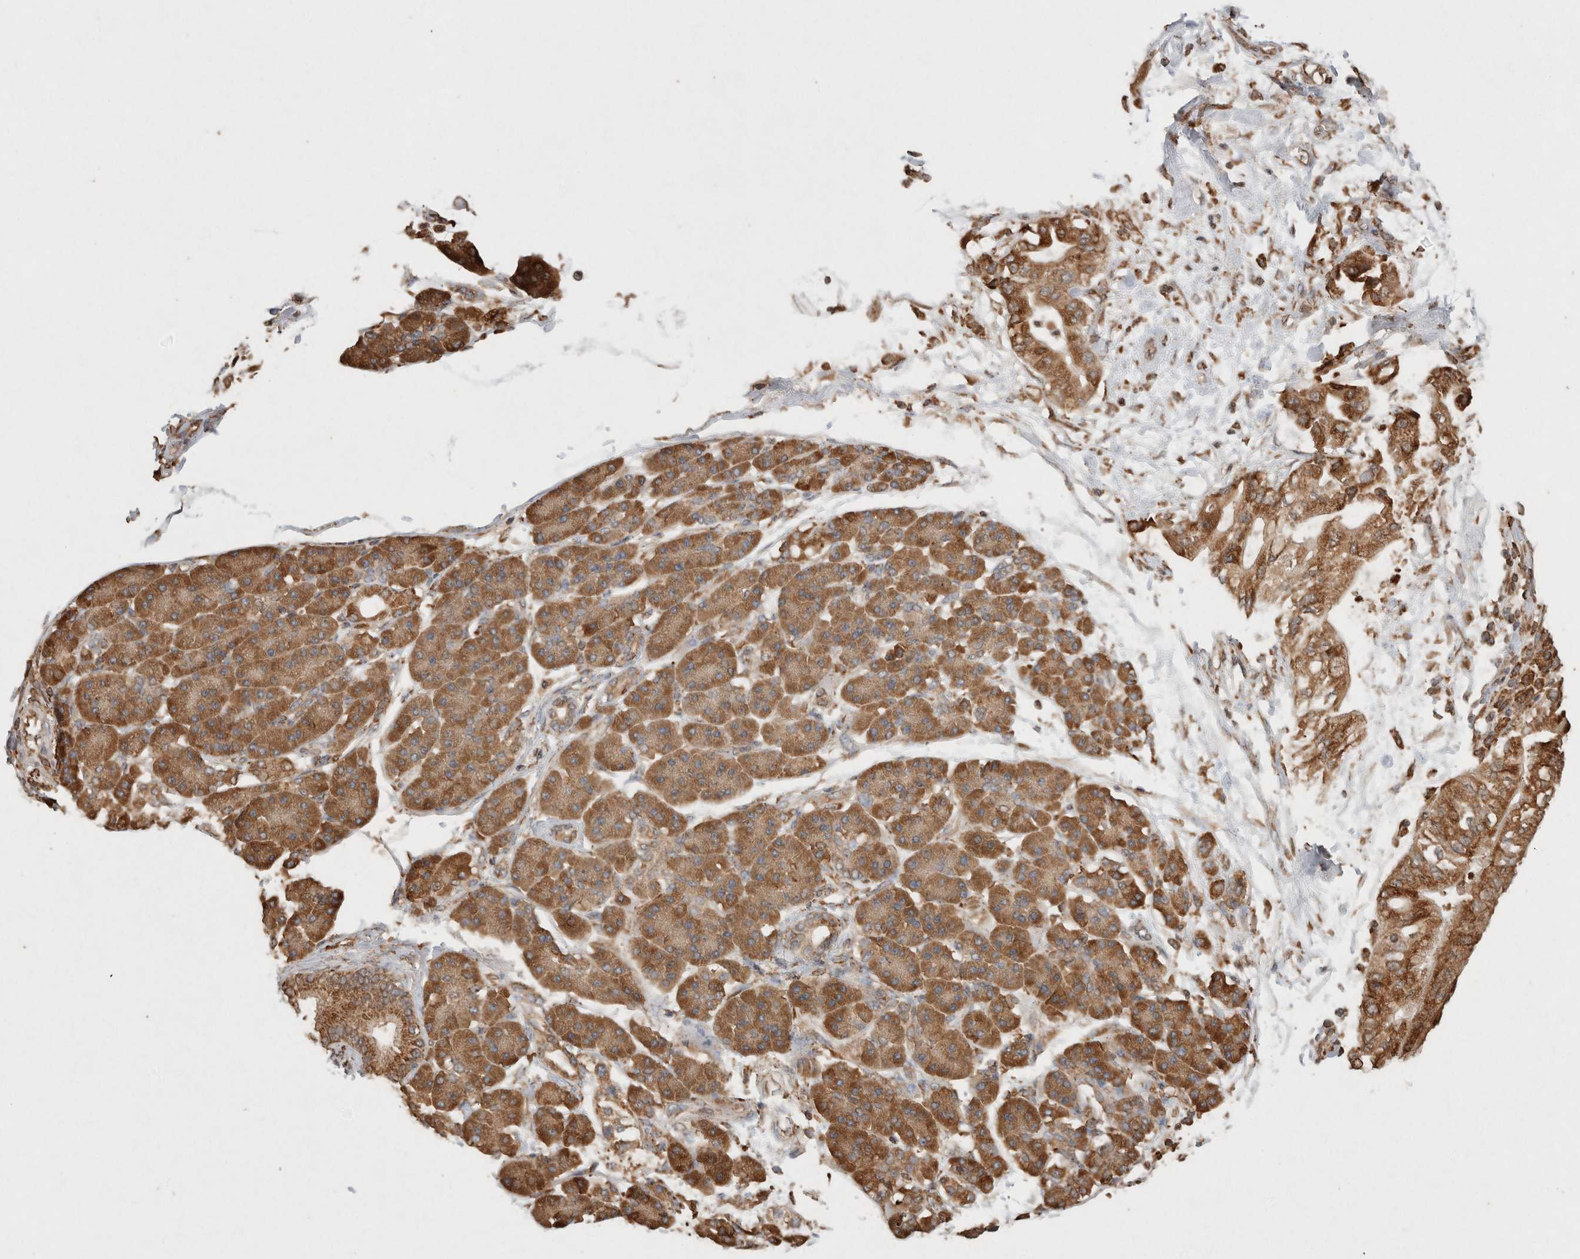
{"staining": {"intensity": "moderate", "quantity": ">75%", "location": "cytoplasmic/membranous"}, "tissue": "pancreatic cancer", "cell_type": "Tumor cells", "image_type": "cancer", "snomed": [{"axis": "morphology", "description": "Adenocarcinoma, NOS"}, {"axis": "morphology", "description": "Adenocarcinoma, metastatic, NOS"}, {"axis": "topography", "description": "Lymph node"}, {"axis": "topography", "description": "Pancreas"}, {"axis": "topography", "description": "Duodenum"}], "caption": "DAB (3,3'-diaminobenzidine) immunohistochemical staining of human metastatic adenocarcinoma (pancreatic) shows moderate cytoplasmic/membranous protein staining in approximately >75% of tumor cells.", "gene": "ERAP1", "patient": {"sex": "female", "age": 64}}